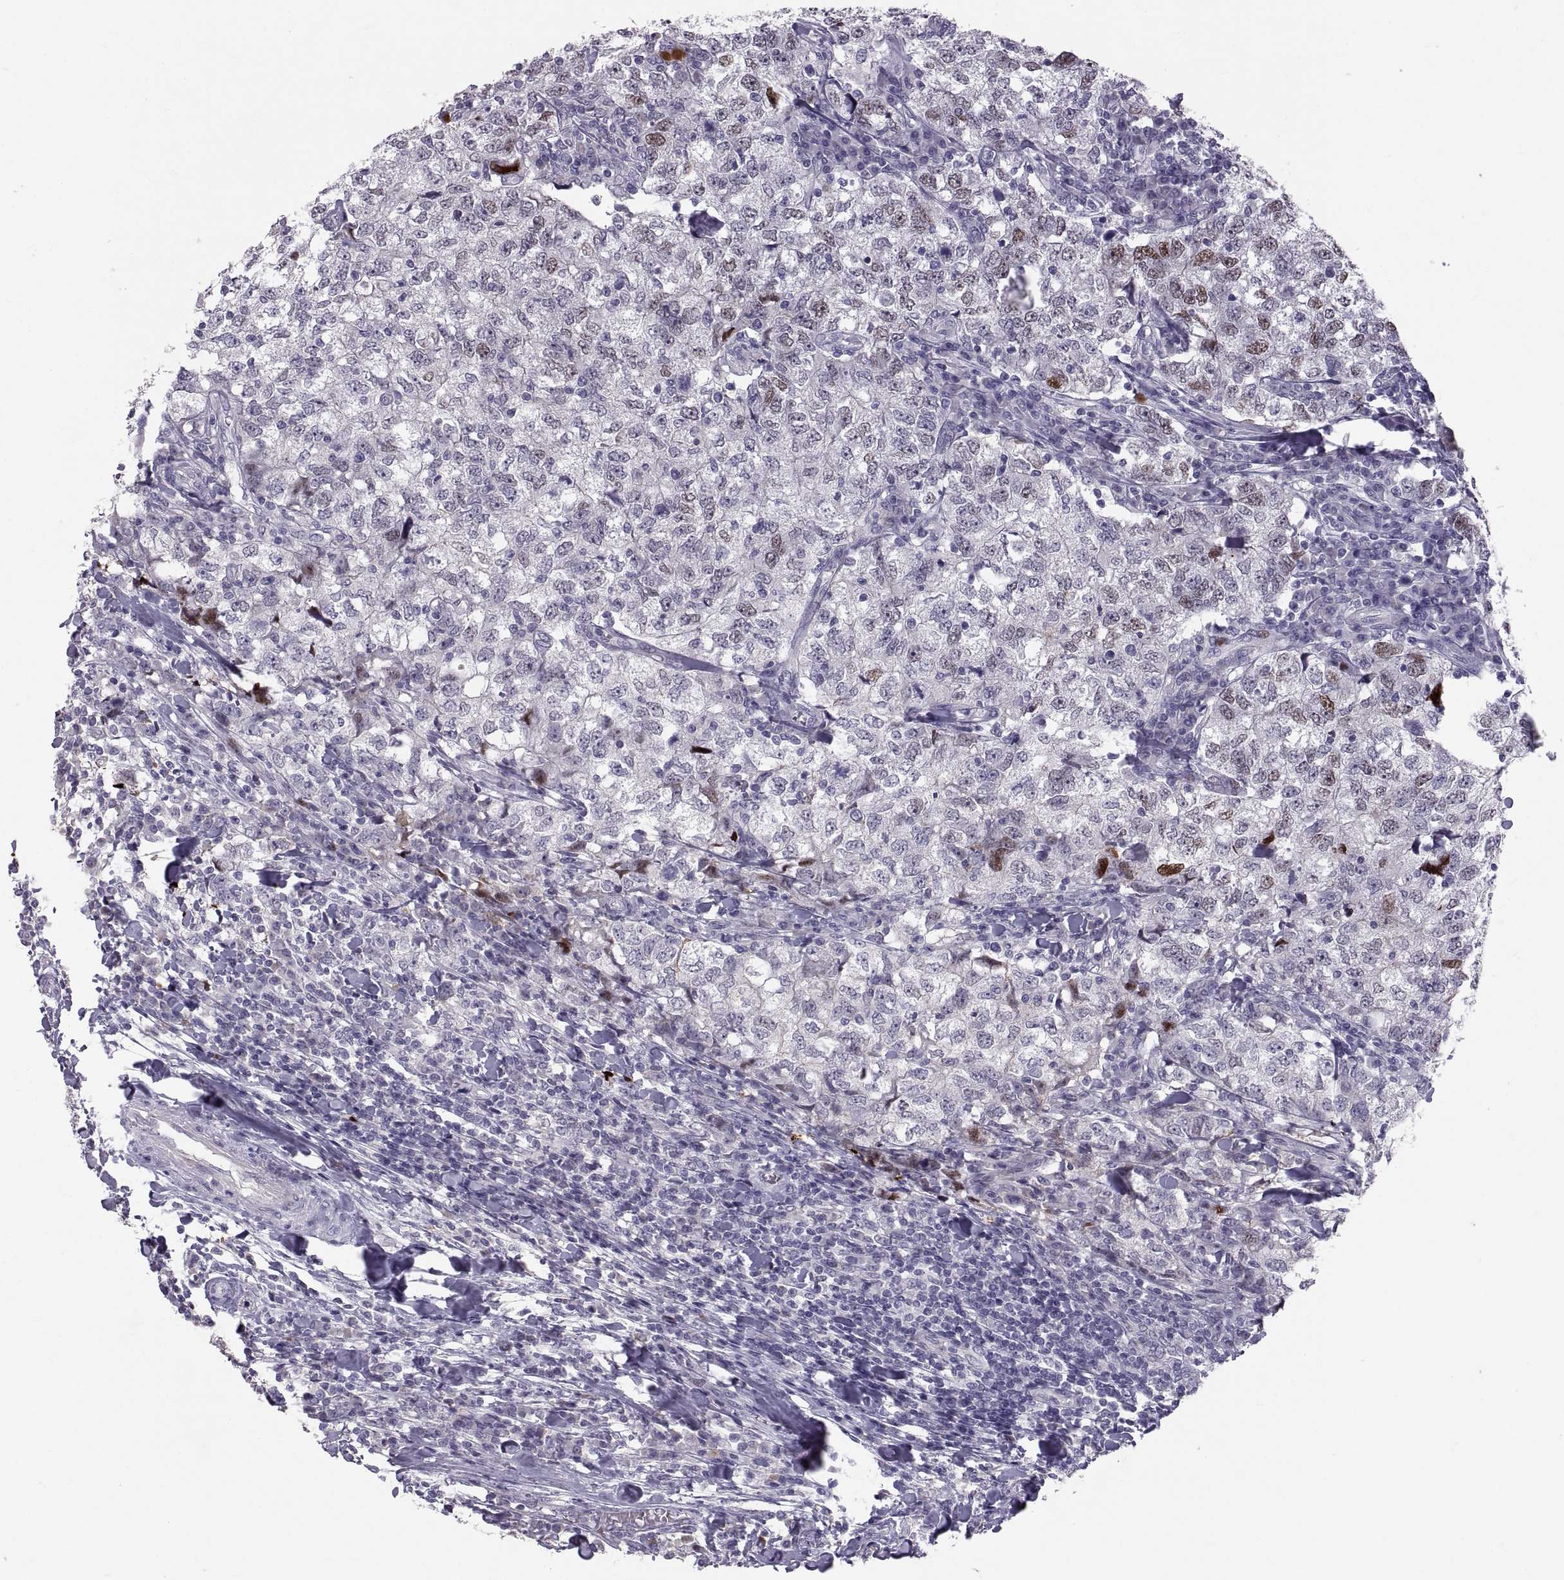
{"staining": {"intensity": "moderate", "quantity": "<25%", "location": "cytoplasmic/membranous"}, "tissue": "breast cancer", "cell_type": "Tumor cells", "image_type": "cancer", "snomed": [{"axis": "morphology", "description": "Duct carcinoma"}, {"axis": "topography", "description": "Breast"}], "caption": "IHC histopathology image of breast cancer (intraductal carcinoma) stained for a protein (brown), which exhibits low levels of moderate cytoplasmic/membranous positivity in approximately <25% of tumor cells.", "gene": "PTN", "patient": {"sex": "female", "age": 30}}